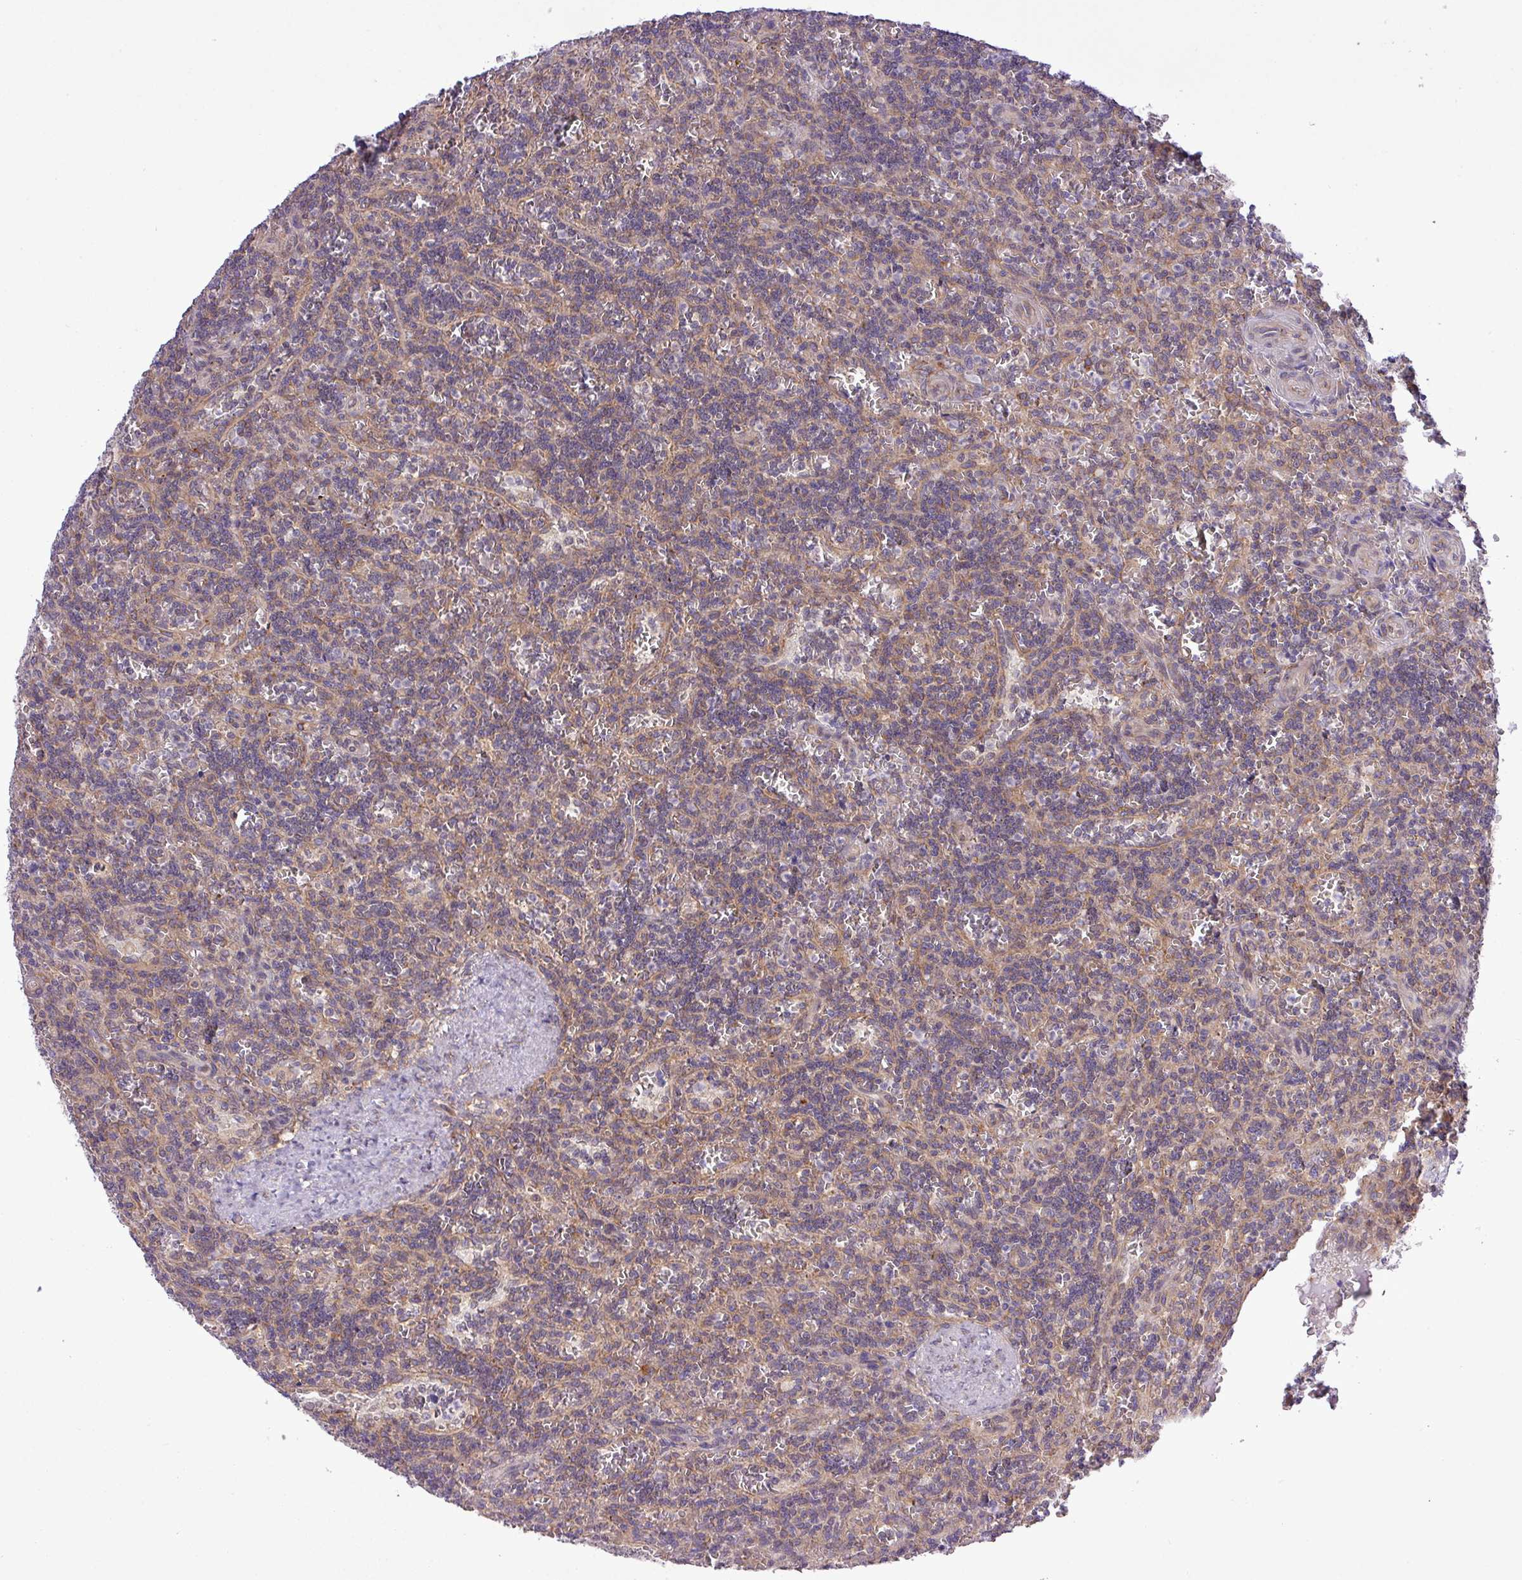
{"staining": {"intensity": "negative", "quantity": "none", "location": "none"}, "tissue": "lymphoma", "cell_type": "Tumor cells", "image_type": "cancer", "snomed": [{"axis": "morphology", "description": "Malignant lymphoma, non-Hodgkin's type, Low grade"}, {"axis": "topography", "description": "Spleen"}], "caption": "This is a histopathology image of immunohistochemistry staining of malignant lymphoma, non-Hodgkin's type (low-grade), which shows no expression in tumor cells.", "gene": "FAM222B", "patient": {"sex": "male", "age": 73}}